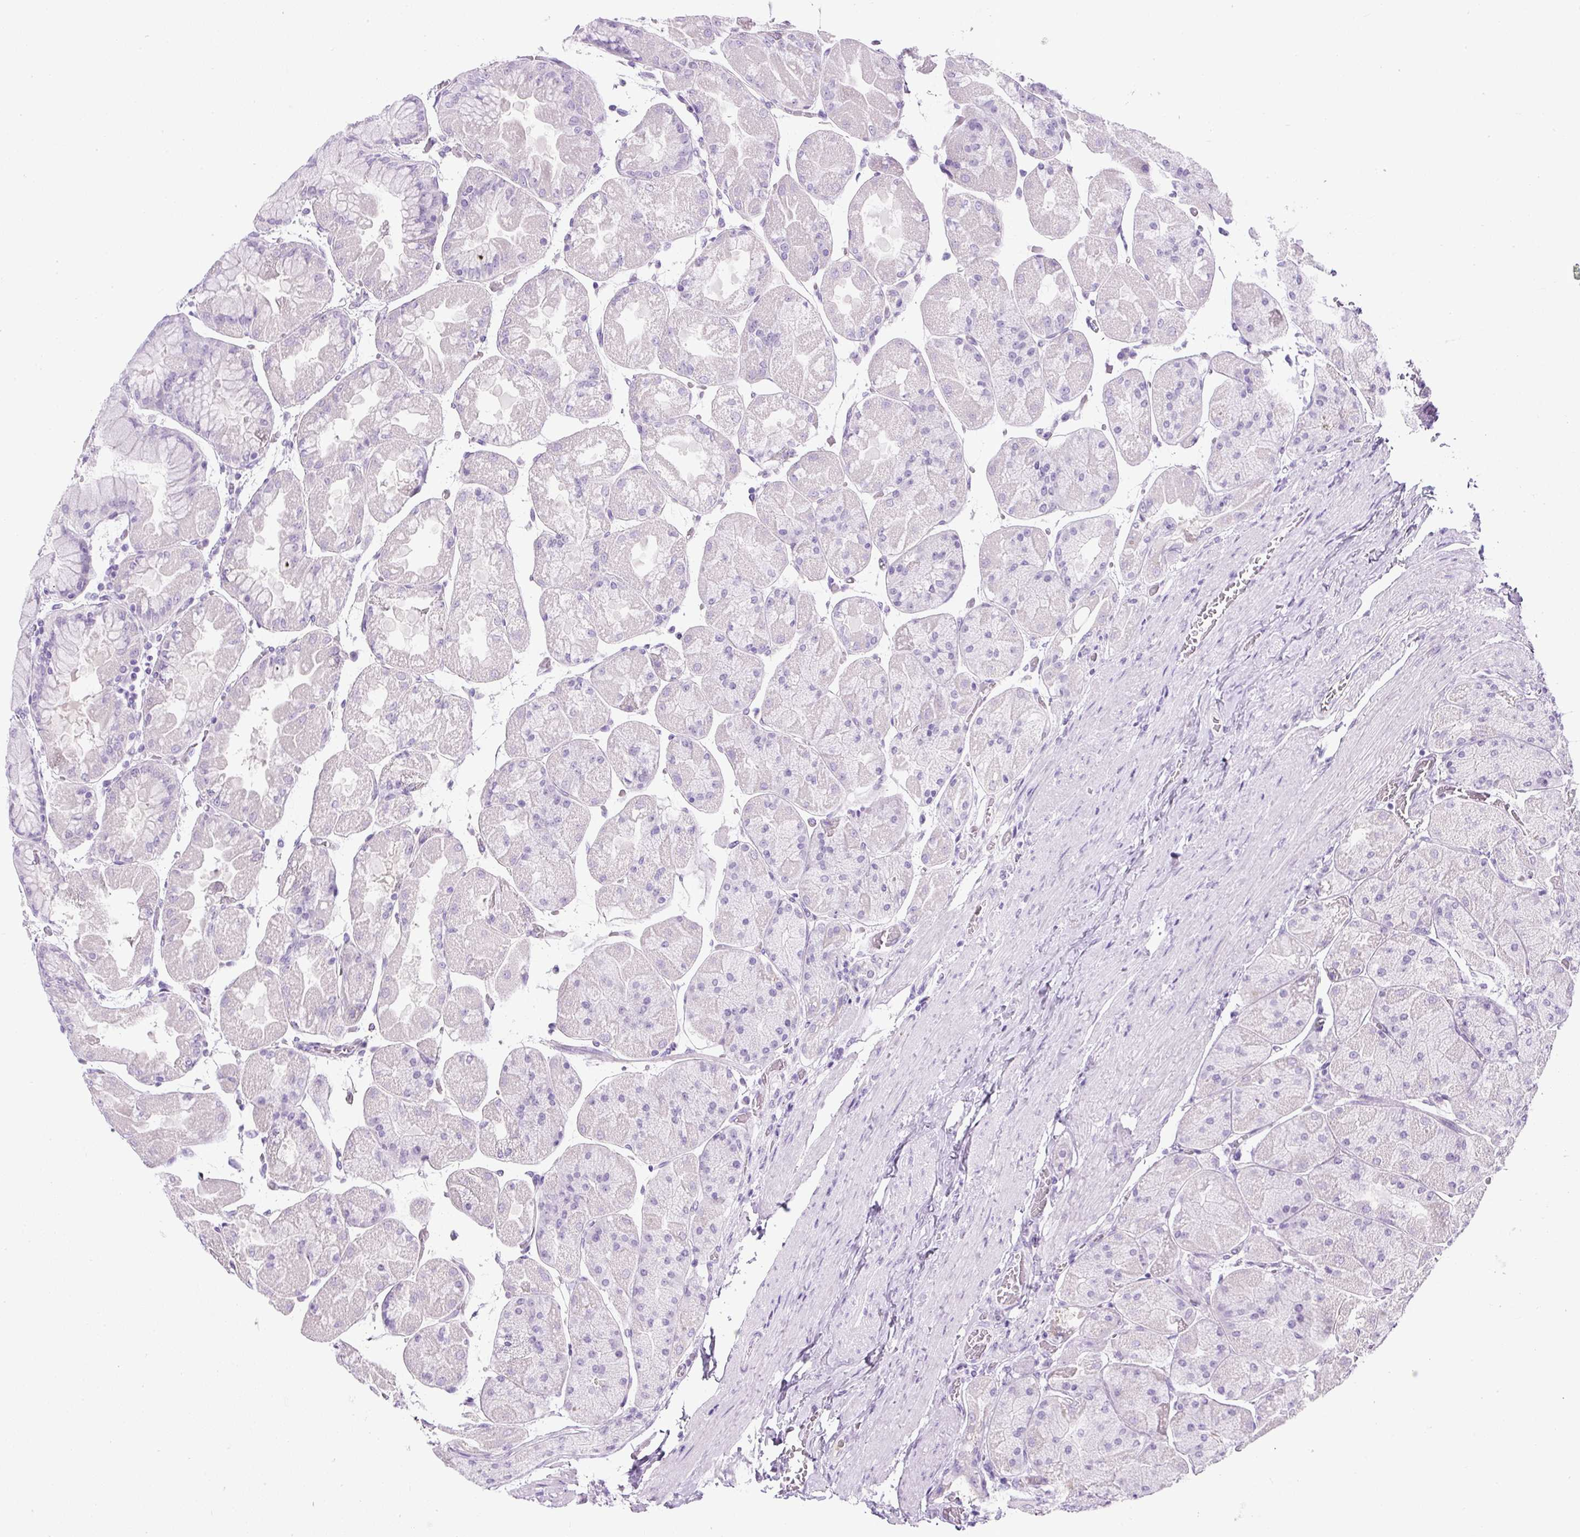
{"staining": {"intensity": "negative", "quantity": "none", "location": "none"}, "tissue": "stomach", "cell_type": "Glandular cells", "image_type": "normal", "snomed": [{"axis": "morphology", "description": "Normal tissue, NOS"}, {"axis": "topography", "description": "Stomach"}], "caption": "Immunohistochemistry image of benign stomach stained for a protein (brown), which exhibits no expression in glandular cells.", "gene": "COL9A2", "patient": {"sex": "female", "age": 61}}